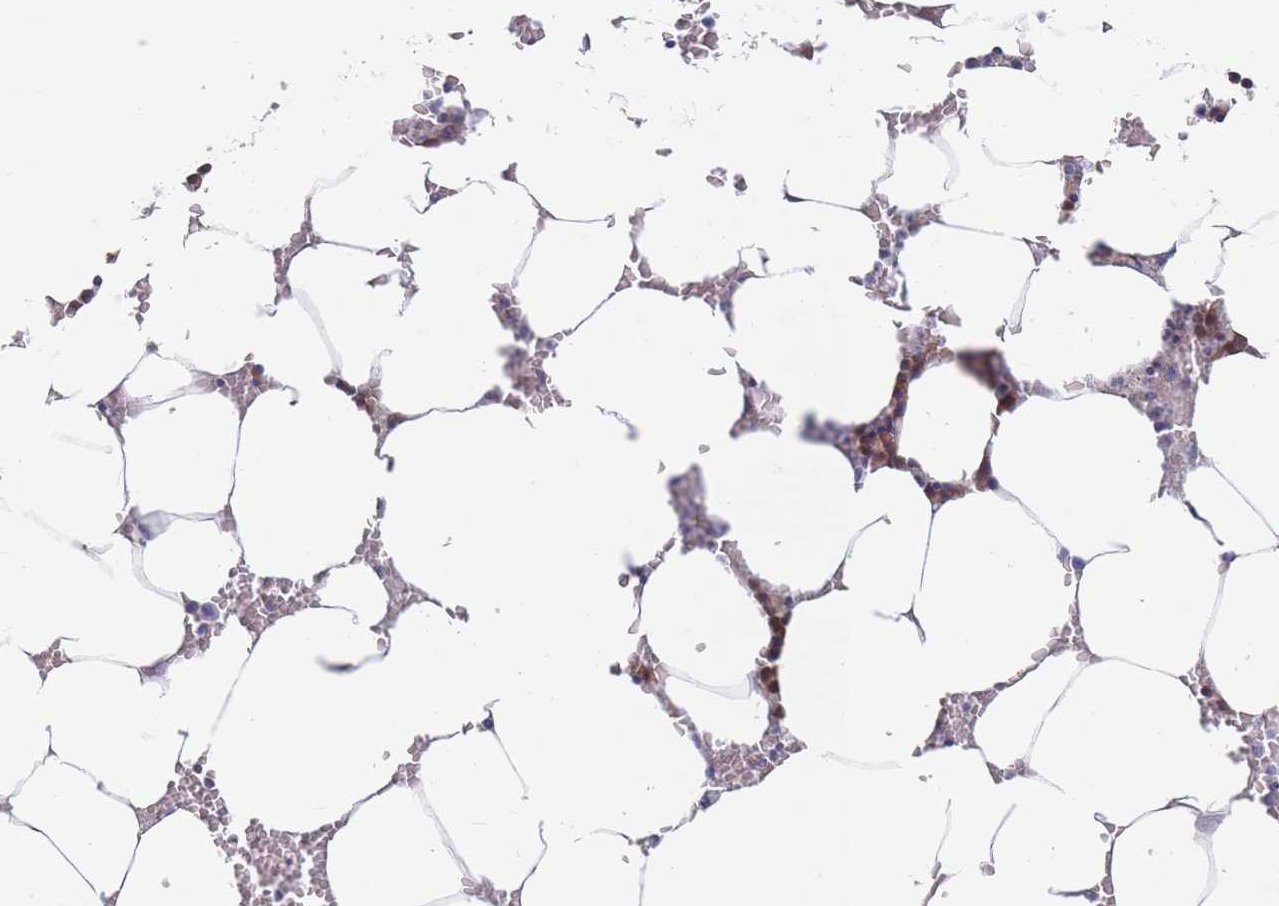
{"staining": {"intensity": "moderate", "quantity": "<25%", "location": "cytoplasmic/membranous"}, "tissue": "bone marrow", "cell_type": "Hematopoietic cells", "image_type": "normal", "snomed": [{"axis": "morphology", "description": "Normal tissue, NOS"}, {"axis": "topography", "description": "Bone marrow"}], "caption": "Immunohistochemical staining of benign bone marrow demonstrates moderate cytoplasmic/membranous protein expression in about <25% of hematopoietic cells.", "gene": "SLC1A6", "patient": {"sex": "male", "age": 70}}